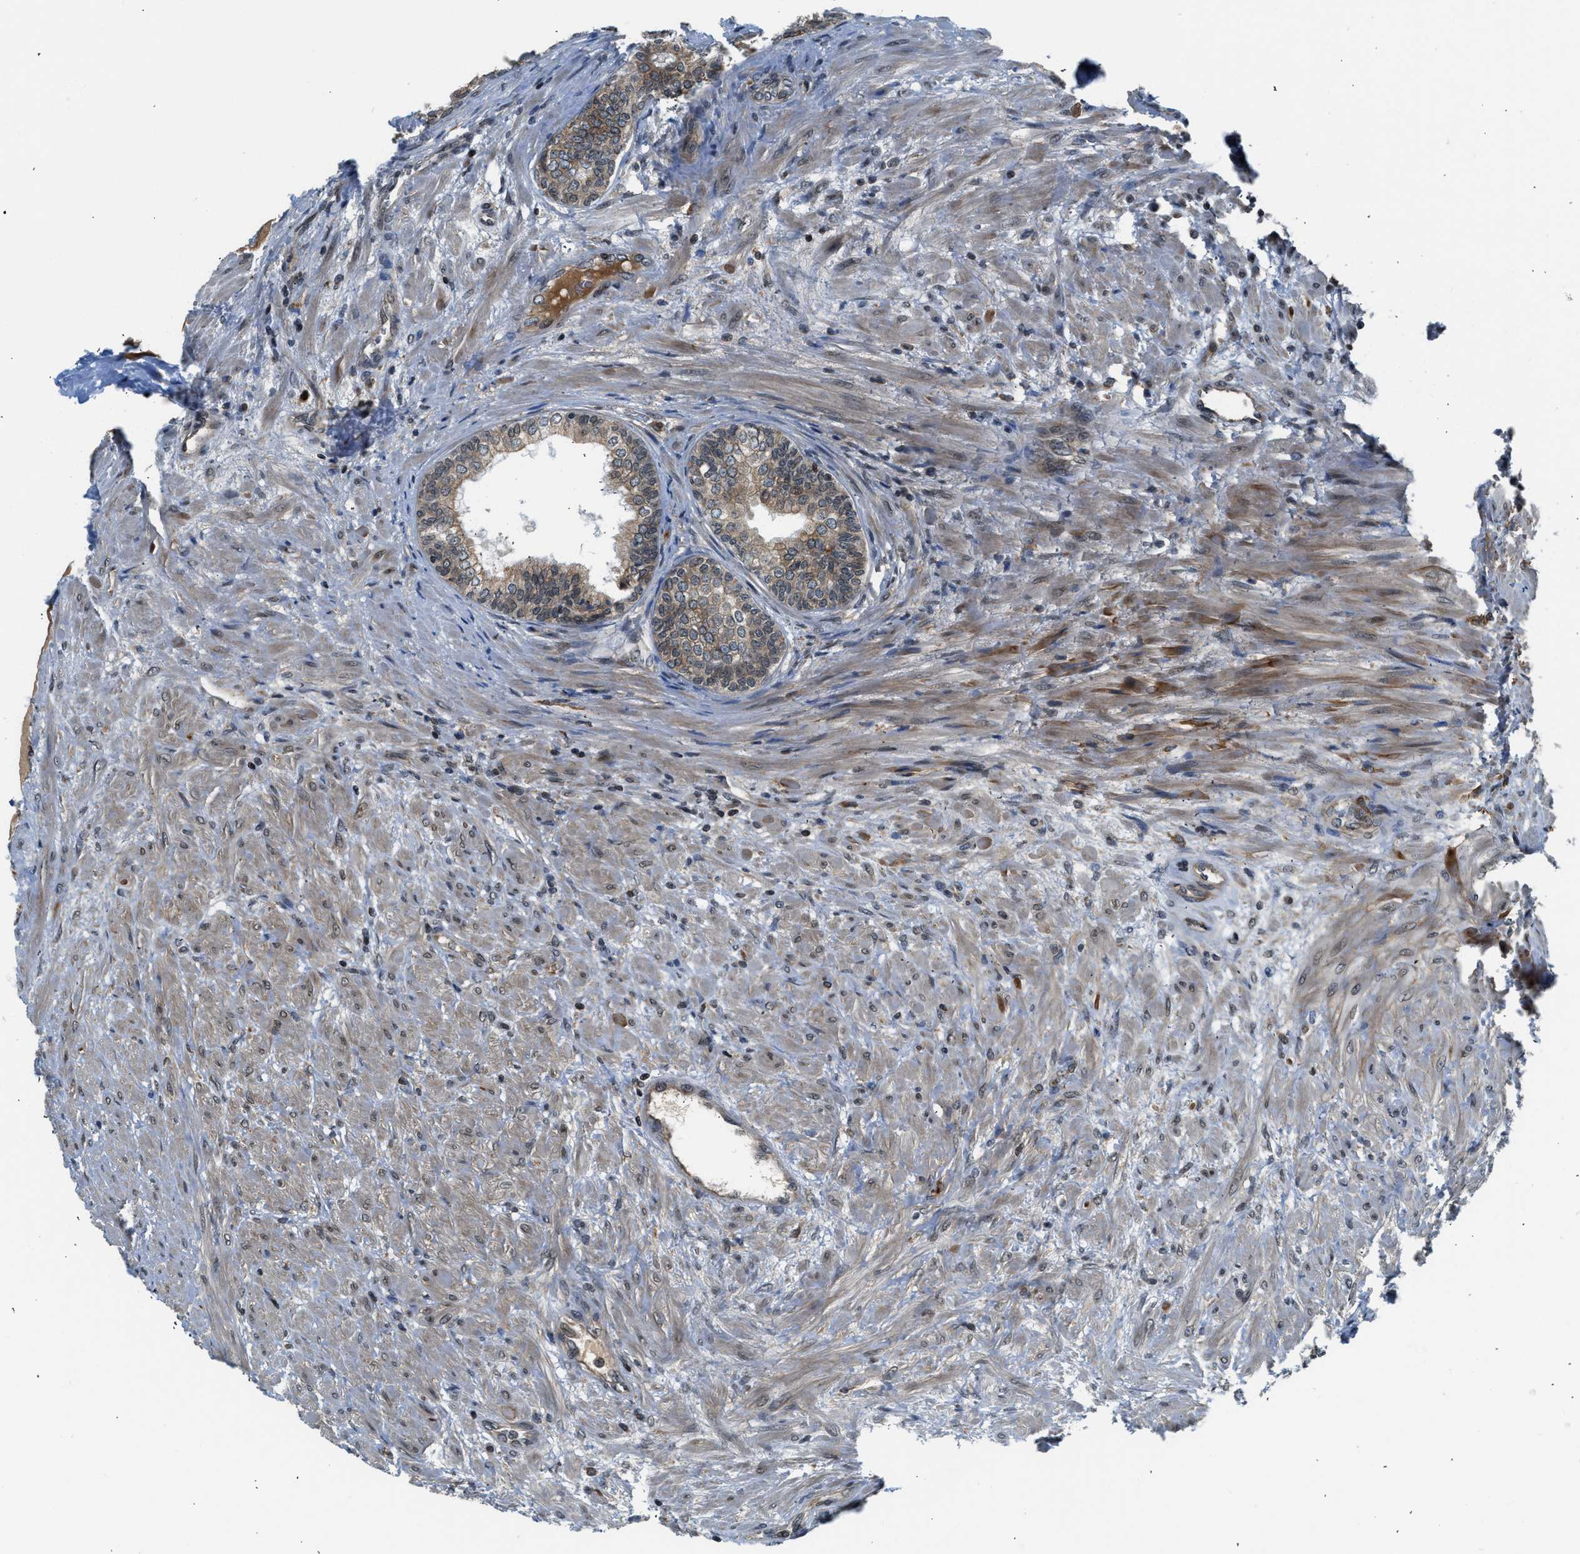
{"staining": {"intensity": "moderate", "quantity": ">75%", "location": "cytoplasmic/membranous"}, "tissue": "prostate", "cell_type": "Glandular cells", "image_type": "normal", "snomed": [{"axis": "morphology", "description": "Normal tissue, NOS"}, {"axis": "topography", "description": "Prostate"}], "caption": "Unremarkable prostate reveals moderate cytoplasmic/membranous positivity in approximately >75% of glandular cells.", "gene": "RETREG3", "patient": {"sex": "male", "age": 76}}